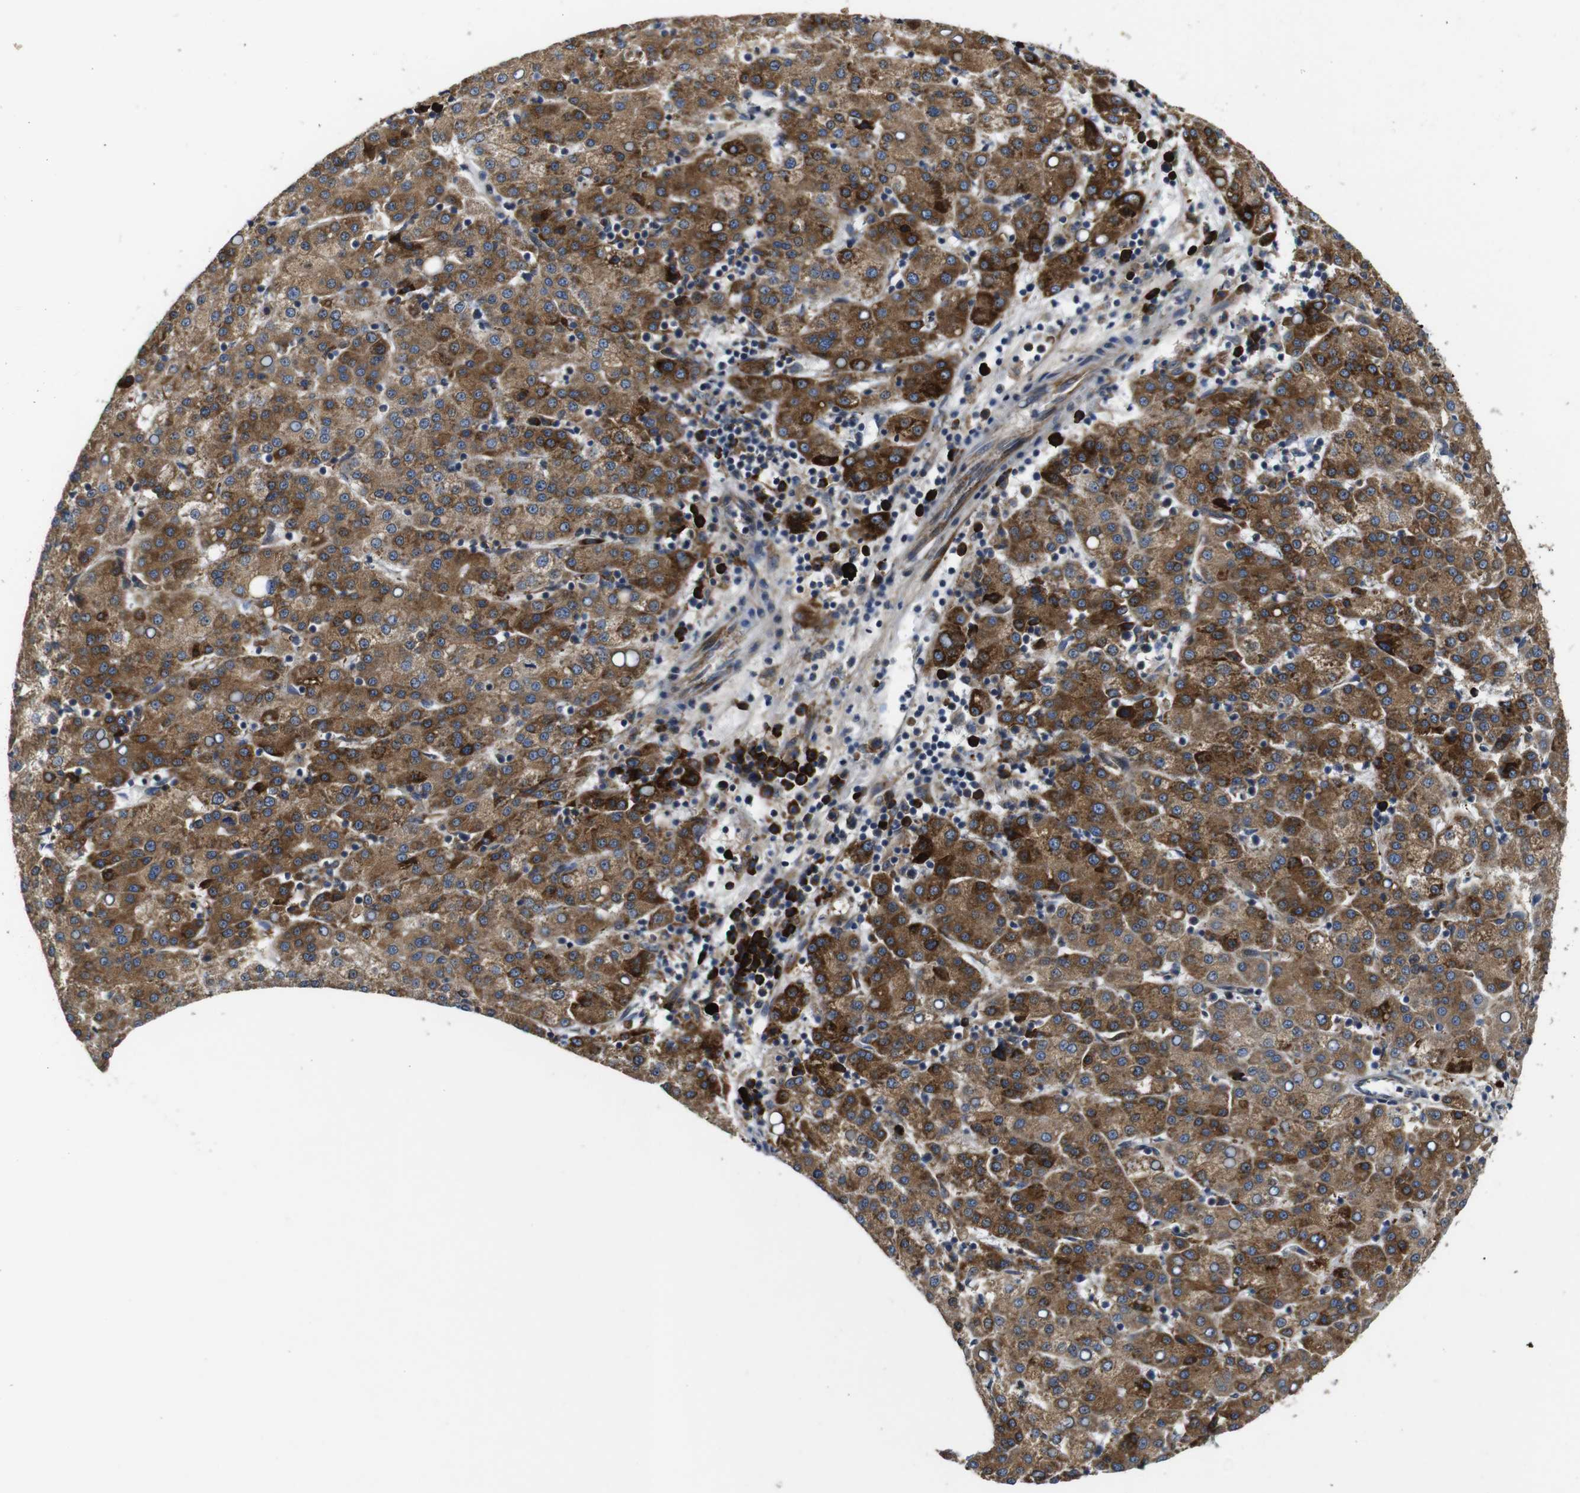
{"staining": {"intensity": "moderate", "quantity": ">75%", "location": "cytoplasmic/membranous"}, "tissue": "liver cancer", "cell_type": "Tumor cells", "image_type": "cancer", "snomed": [{"axis": "morphology", "description": "Carcinoma, Hepatocellular, NOS"}, {"axis": "topography", "description": "Liver"}], "caption": "IHC of human liver cancer (hepatocellular carcinoma) reveals medium levels of moderate cytoplasmic/membranous staining in about >75% of tumor cells. (DAB (3,3'-diaminobenzidine) IHC, brown staining for protein, blue staining for nuclei).", "gene": "UBE2G2", "patient": {"sex": "female", "age": 58}}